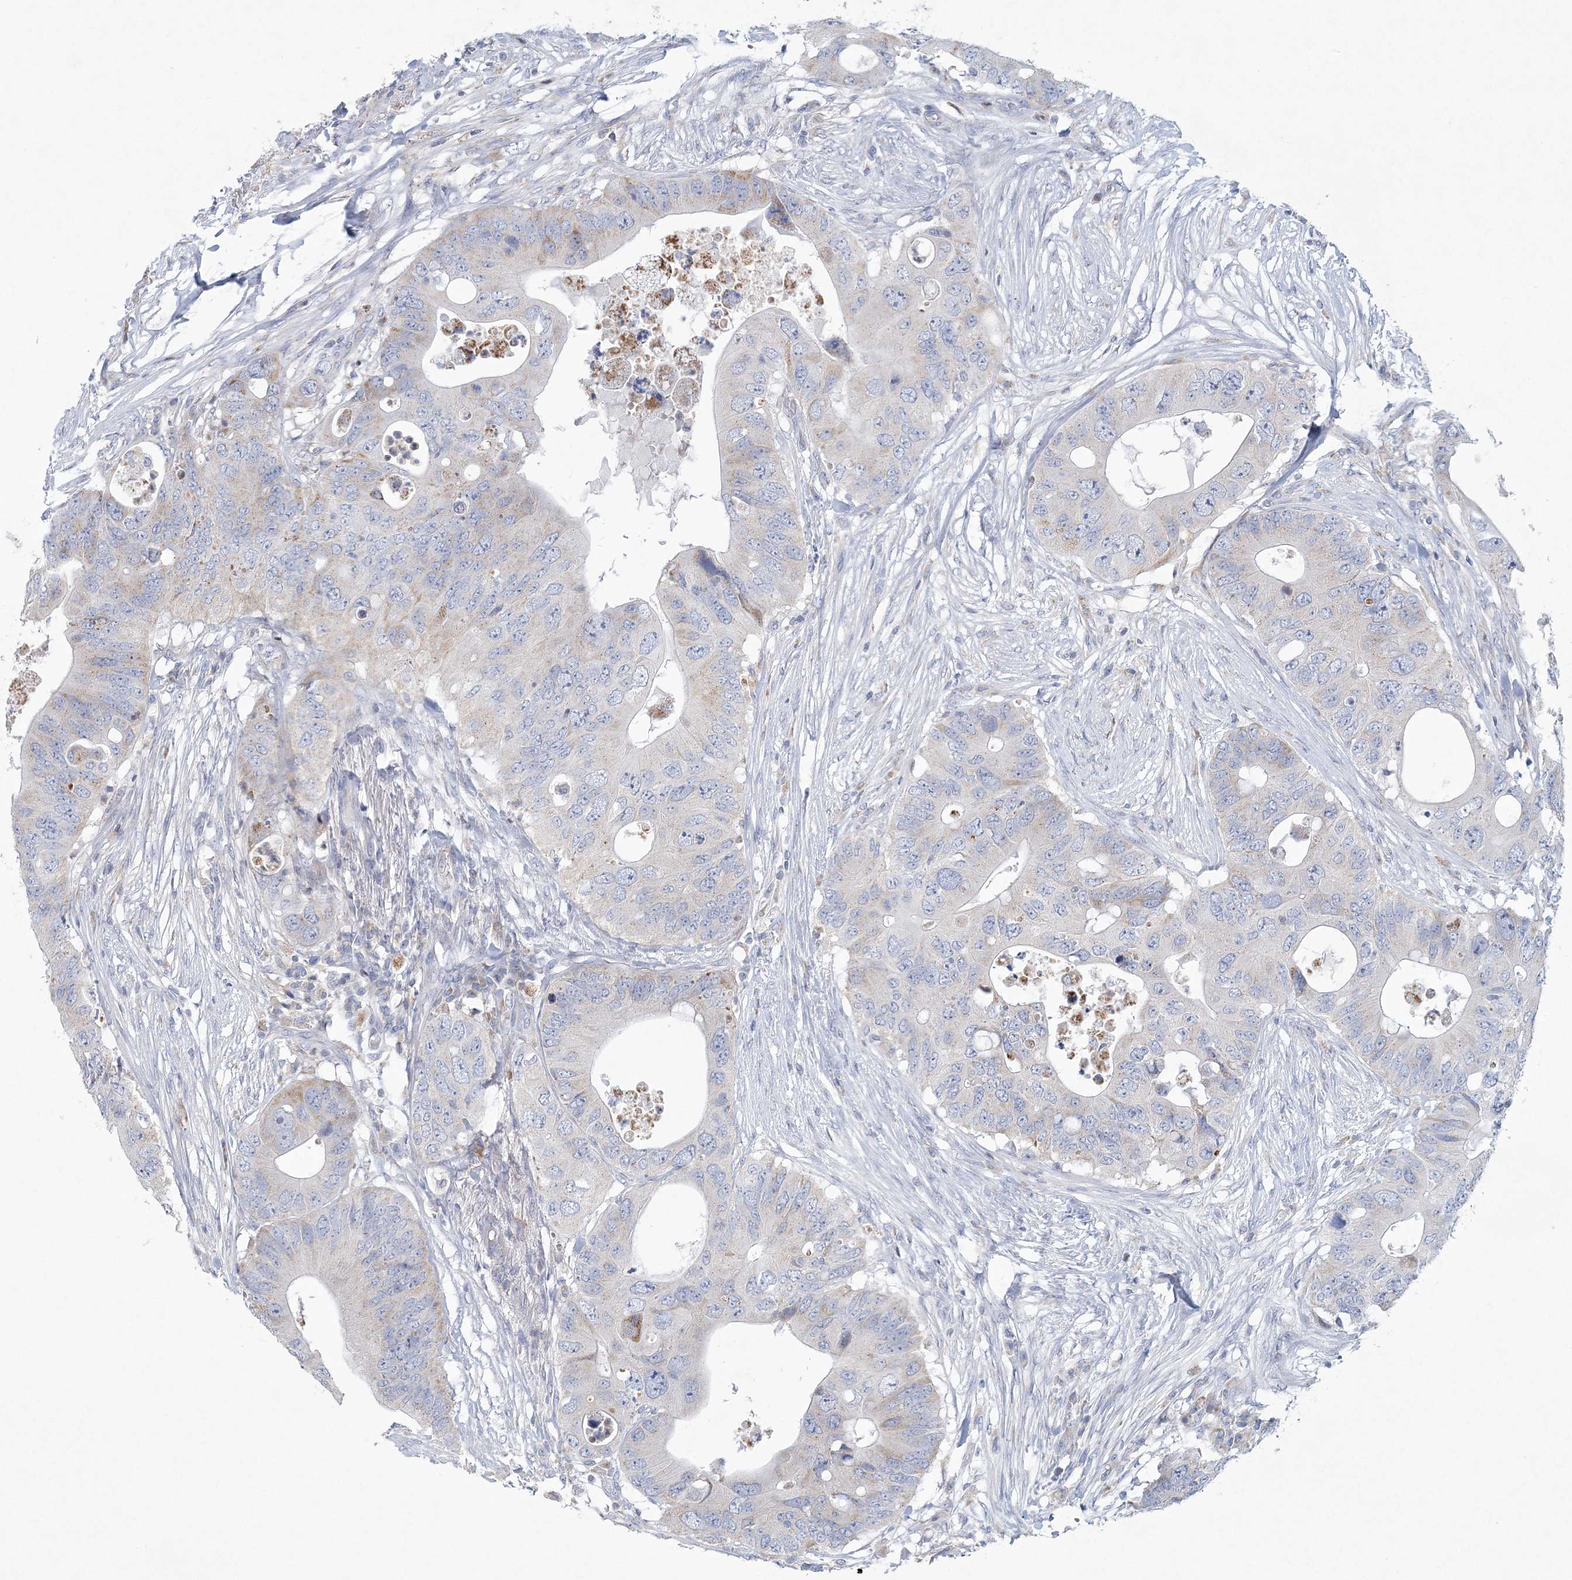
{"staining": {"intensity": "negative", "quantity": "none", "location": "none"}, "tissue": "colorectal cancer", "cell_type": "Tumor cells", "image_type": "cancer", "snomed": [{"axis": "morphology", "description": "Adenocarcinoma, NOS"}, {"axis": "topography", "description": "Colon"}], "caption": "There is no significant staining in tumor cells of colorectal cancer.", "gene": "NIPAL1", "patient": {"sex": "male", "age": 71}}